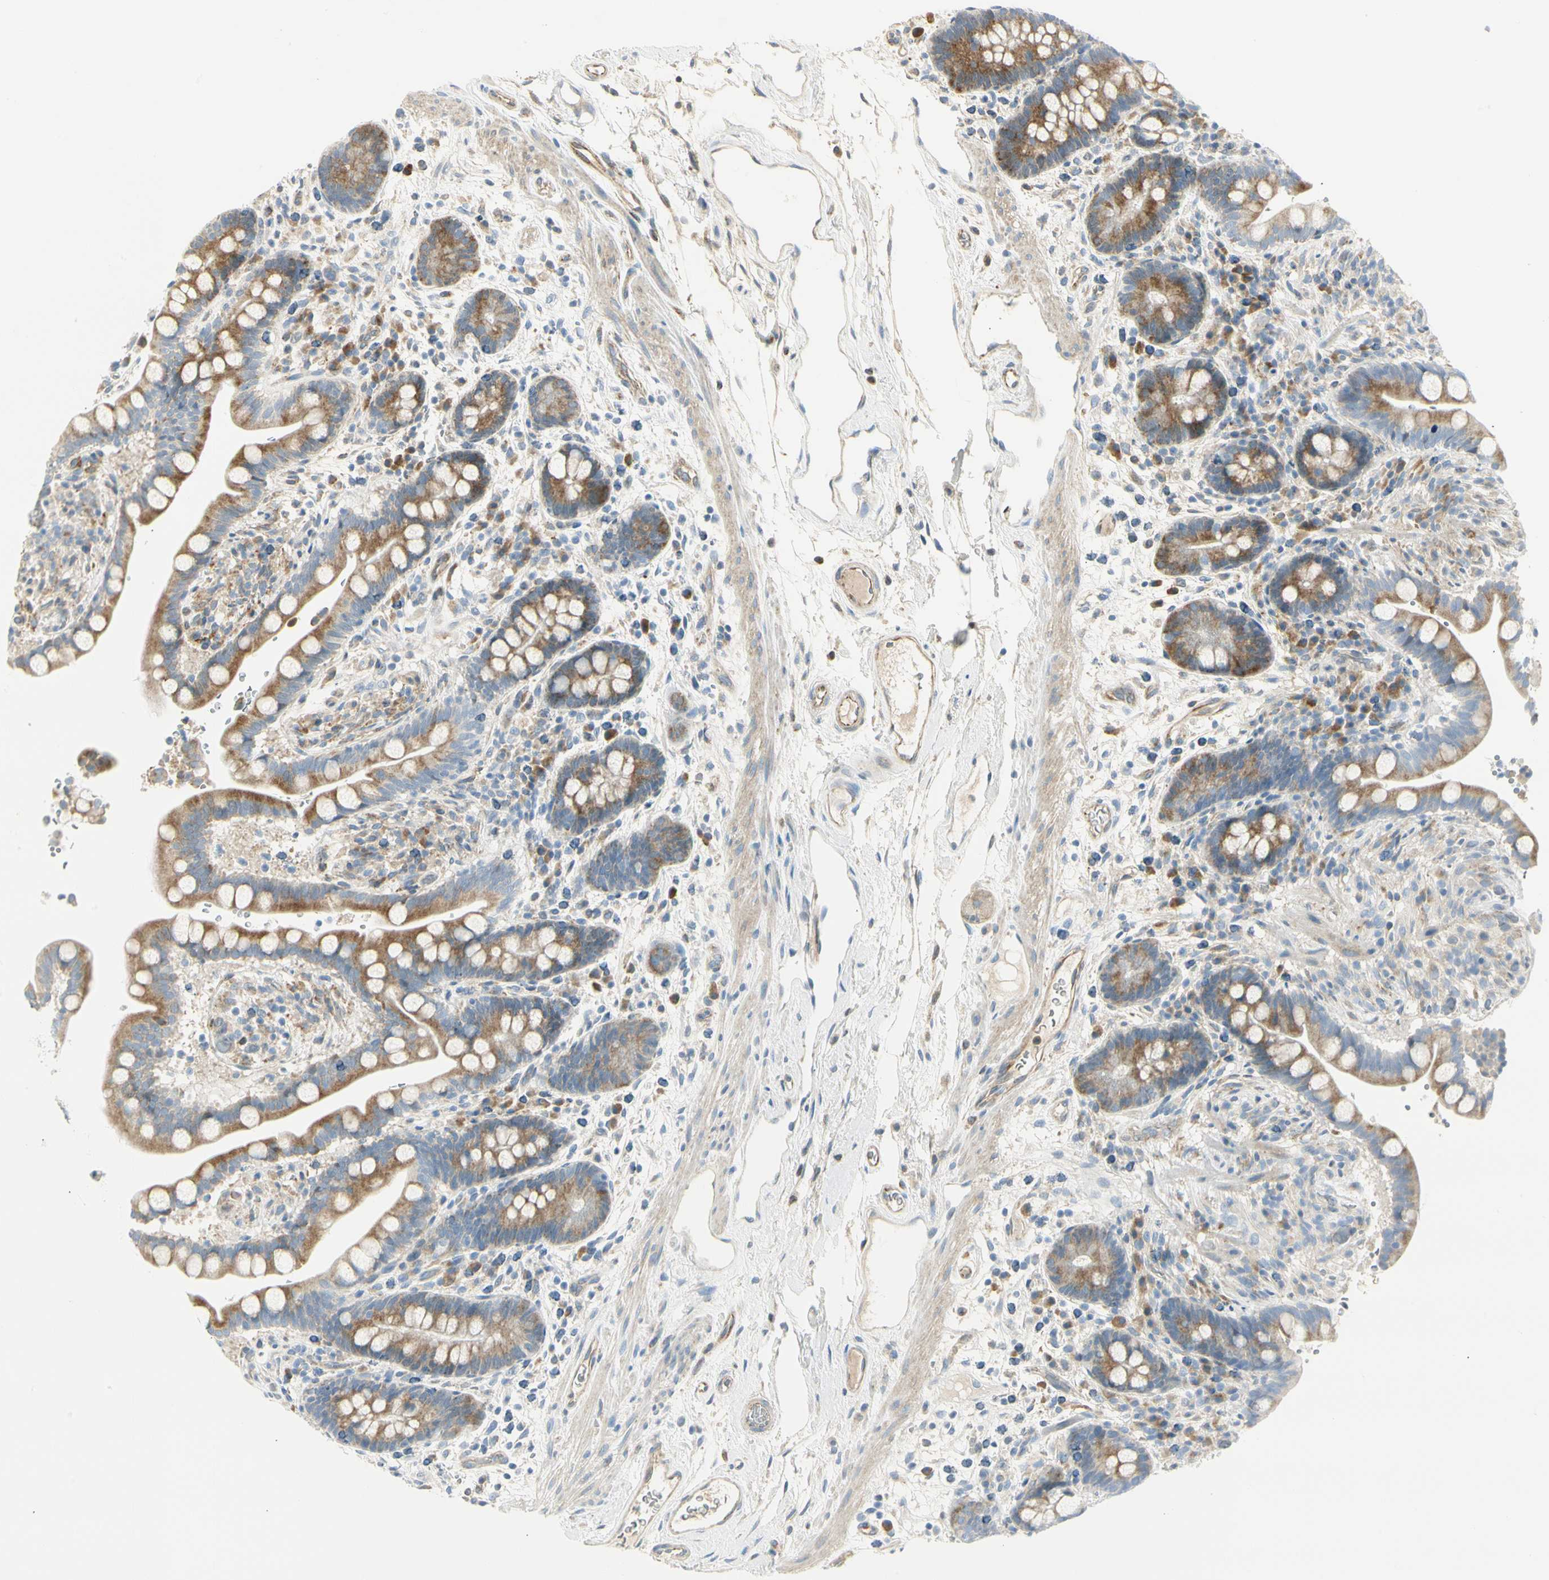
{"staining": {"intensity": "moderate", "quantity": "25%-75%", "location": "cytoplasmic/membranous"}, "tissue": "colon", "cell_type": "Endothelial cells", "image_type": "normal", "snomed": [{"axis": "morphology", "description": "Normal tissue, NOS"}, {"axis": "topography", "description": "Colon"}], "caption": "High-magnification brightfield microscopy of unremarkable colon stained with DAB (3,3'-diaminobenzidine) (brown) and counterstained with hematoxylin (blue). endothelial cells exhibit moderate cytoplasmic/membranous staining is present in approximately25%-75% of cells.", "gene": "TNFSF11", "patient": {"sex": "male", "age": 73}}